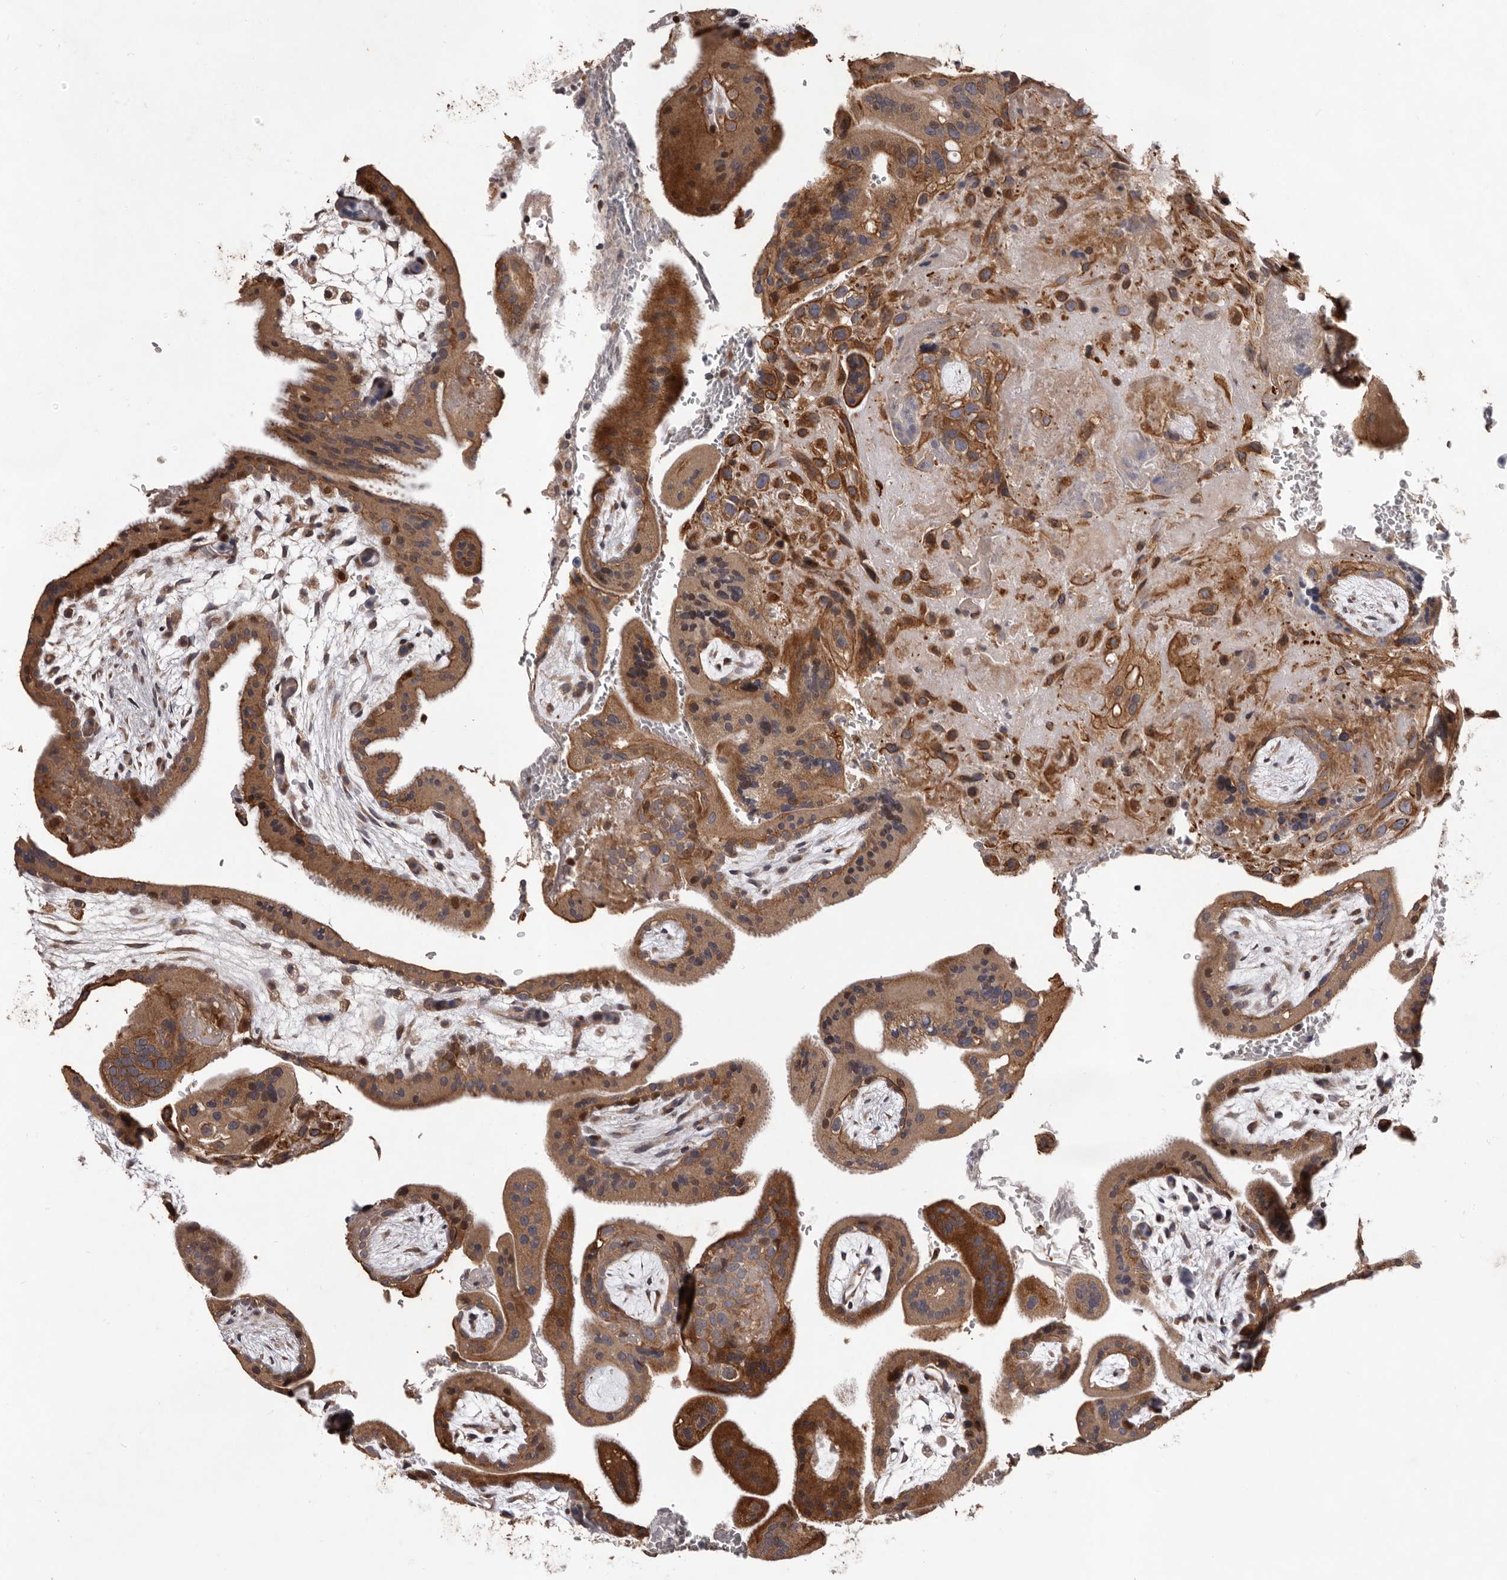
{"staining": {"intensity": "strong", "quantity": ">75%", "location": "cytoplasmic/membranous"}, "tissue": "placenta", "cell_type": "Decidual cells", "image_type": "normal", "snomed": [{"axis": "morphology", "description": "Normal tissue, NOS"}, {"axis": "topography", "description": "Placenta"}], "caption": "Unremarkable placenta displays strong cytoplasmic/membranous staining in about >75% of decidual cells, visualized by immunohistochemistry.", "gene": "GADD45B", "patient": {"sex": "female", "age": 35}}